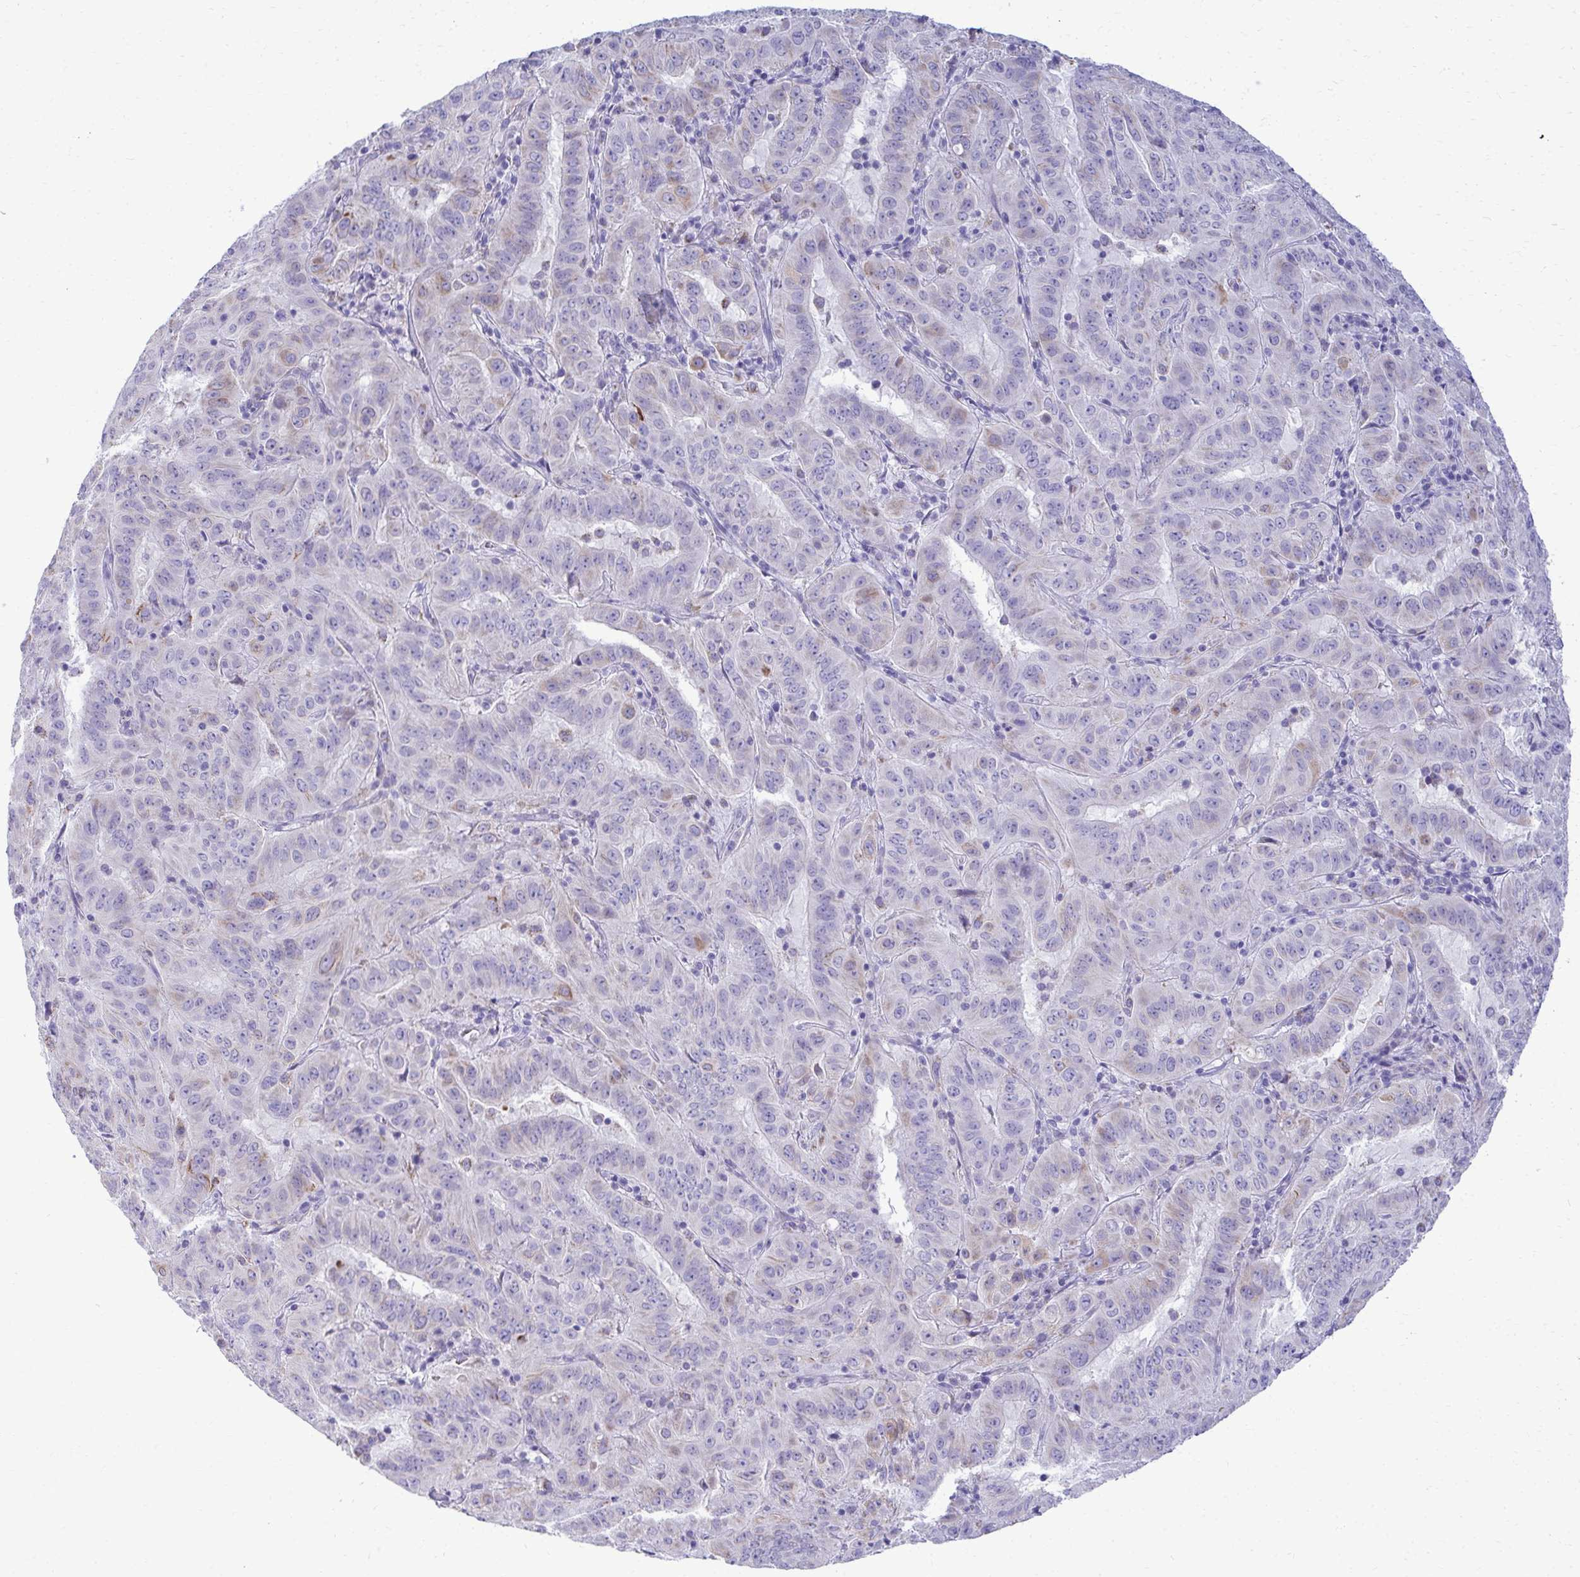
{"staining": {"intensity": "negative", "quantity": "none", "location": "none"}, "tissue": "pancreatic cancer", "cell_type": "Tumor cells", "image_type": "cancer", "snomed": [{"axis": "morphology", "description": "Adenocarcinoma, NOS"}, {"axis": "topography", "description": "Pancreas"}], "caption": "Immunohistochemical staining of pancreatic cancer (adenocarcinoma) exhibits no significant staining in tumor cells. (Stains: DAB IHC with hematoxylin counter stain, Microscopy: brightfield microscopy at high magnification).", "gene": "AIG1", "patient": {"sex": "male", "age": 63}}